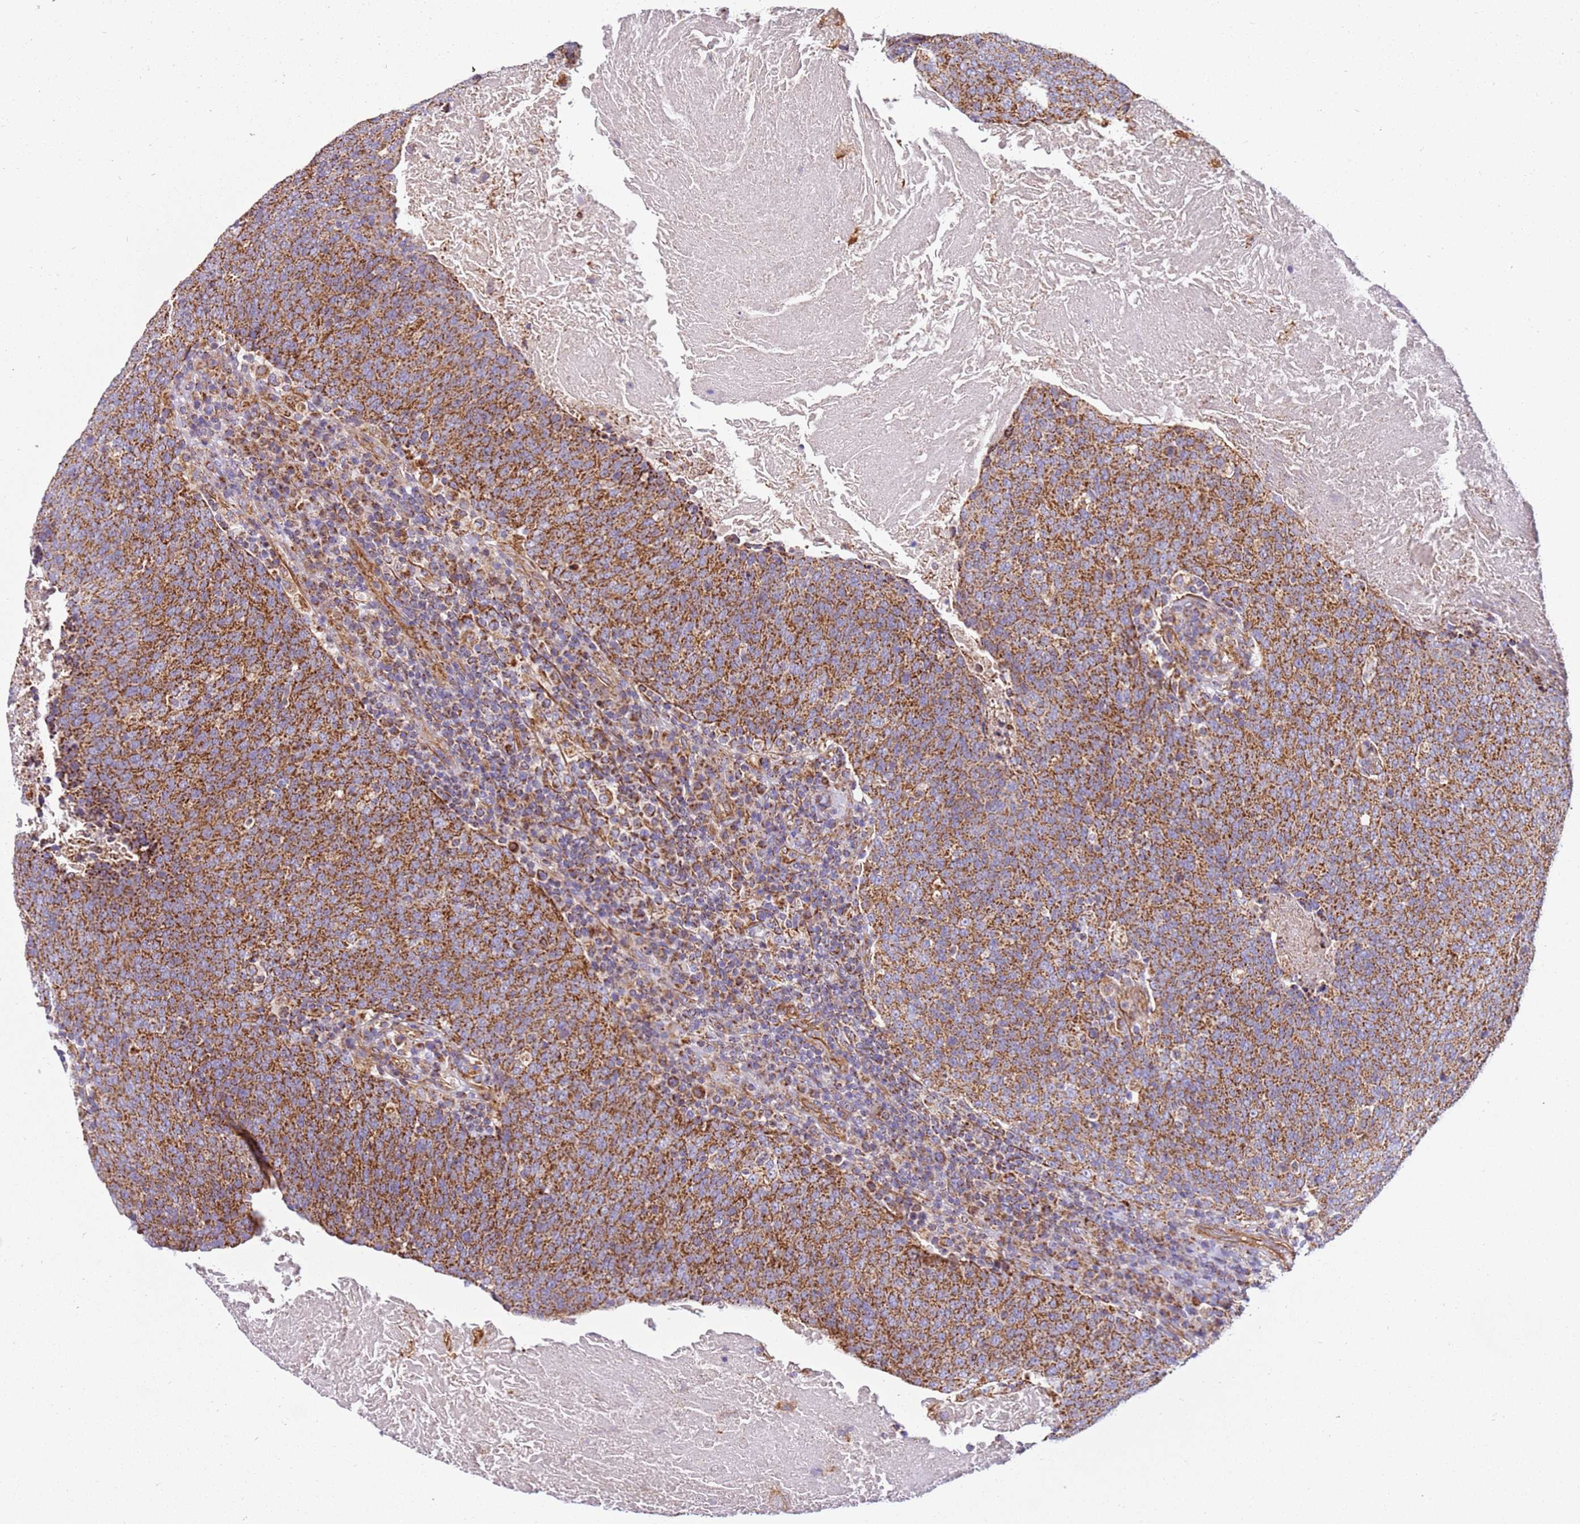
{"staining": {"intensity": "moderate", "quantity": ">75%", "location": "cytoplasmic/membranous"}, "tissue": "head and neck cancer", "cell_type": "Tumor cells", "image_type": "cancer", "snomed": [{"axis": "morphology", "description": "Squamous cell carcinoma, NOS"}, {"axis": "morphology", "description": "Squamous cell carcinoma, metastatic, NOS"}, {"axis": "topography", "description": "Lymph node"}, {"axis": "topography", "description": "Head-Neck"}], "caption": "Immunohistochemical staining of head and neck cancer displays moderate cytoplasmic/membranous protein staining in about >75% of tumor cells. (DAB IHC with brightfield microscopy, high magnification).", "gene": "MRPL20", "patient": {"sex": "male", "age": 62}}